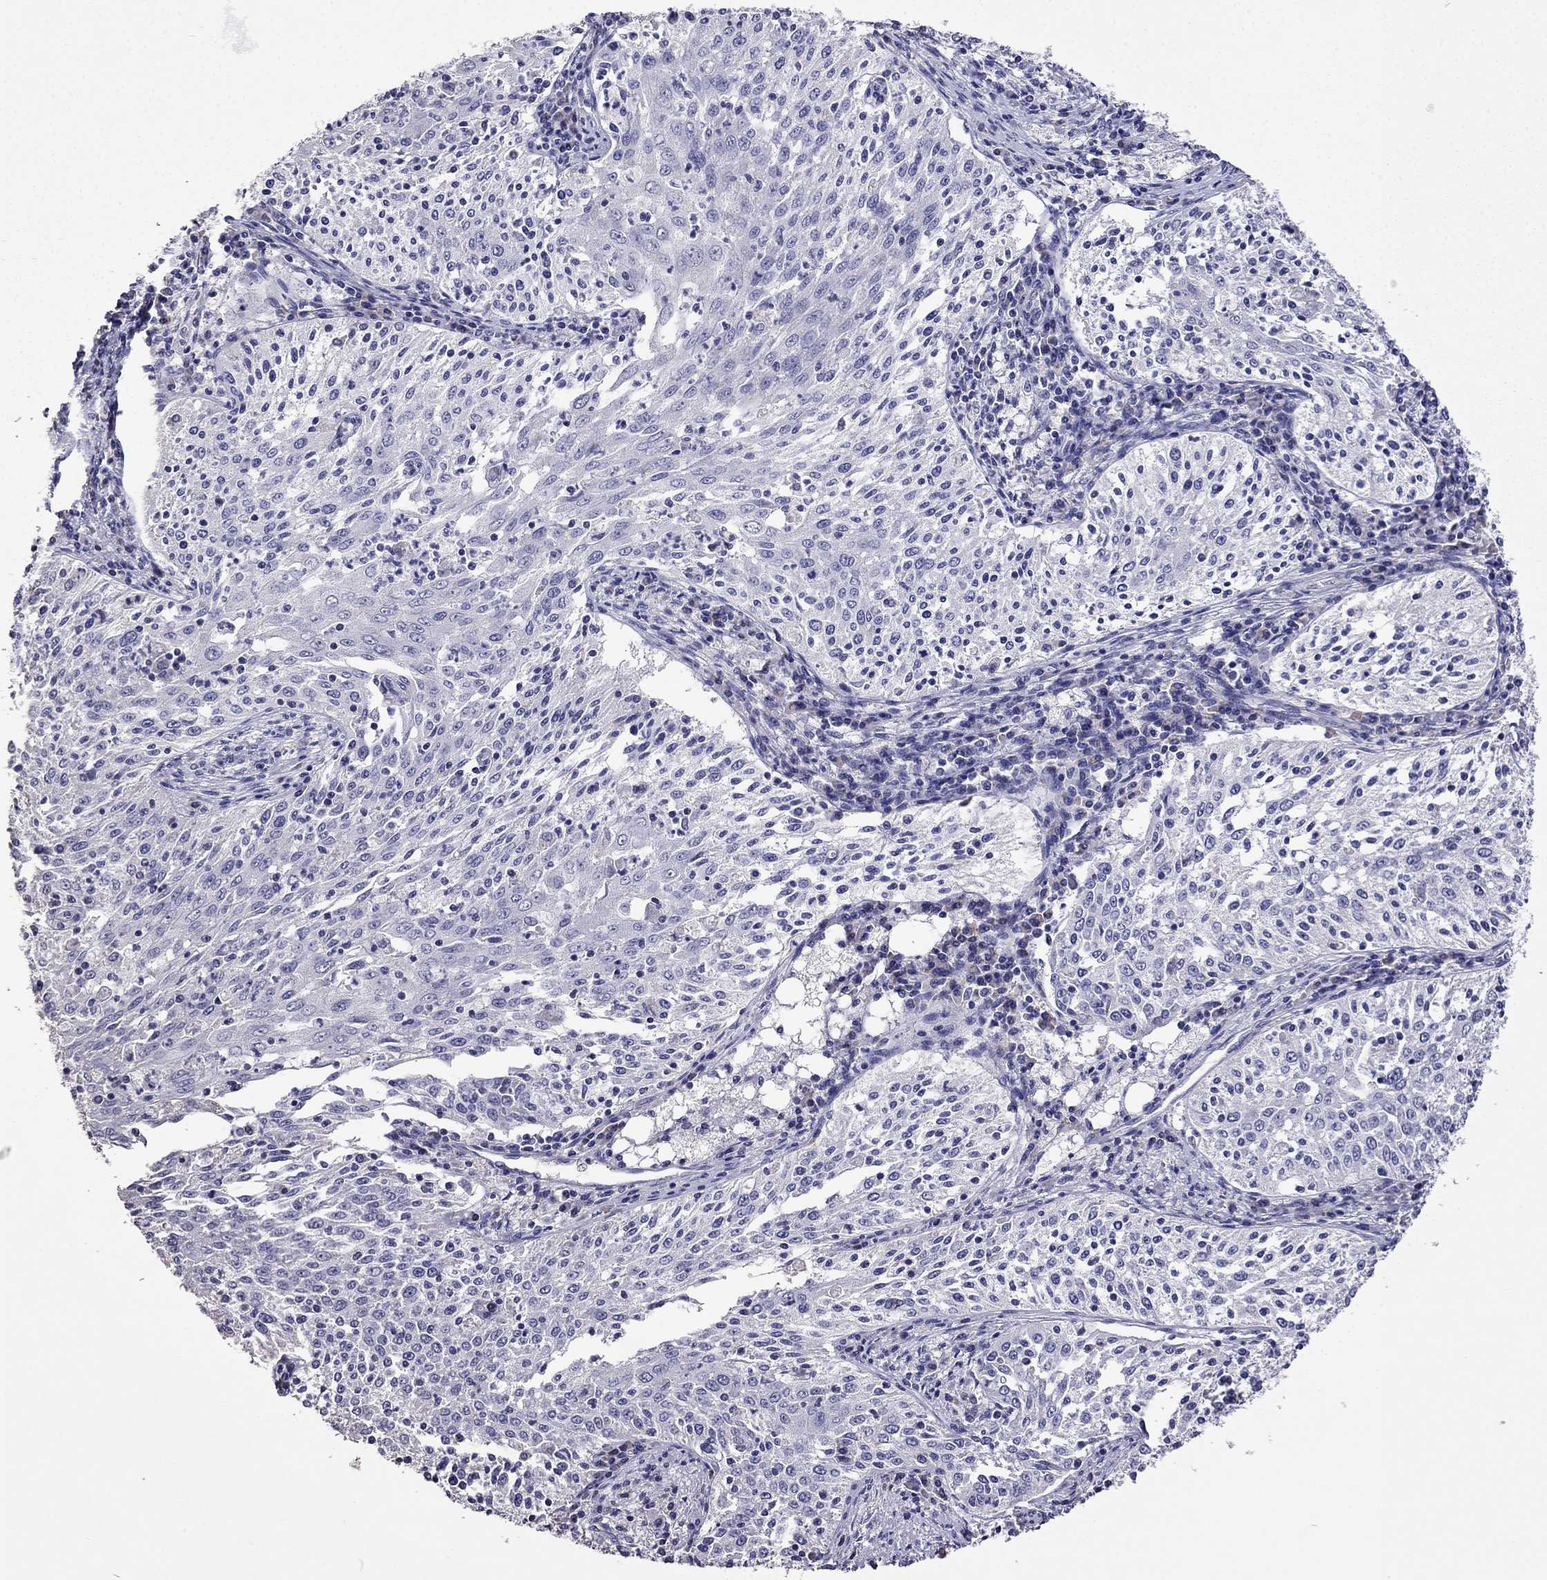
{"staining": {"intensity": "negative", "quantity": "none", "location": "none"}, "tissue": "cervical cancer", "cell_type": "Tumor cells", "image_type": "cancer", "snomed": [{"axis": "morphology", "description": "Squamous cell carcinoma, NOS"}, {"axis": "topography", "description": "Cervix"}], "caption": "Protein analysis of cervical cancer shows no significant positivity in tumor cells. (DAB immunohistochemistry (IHC) with hematoxylin counter stain).", "gene": "AK5", "patient": {"sex": "female", "age": 41}}